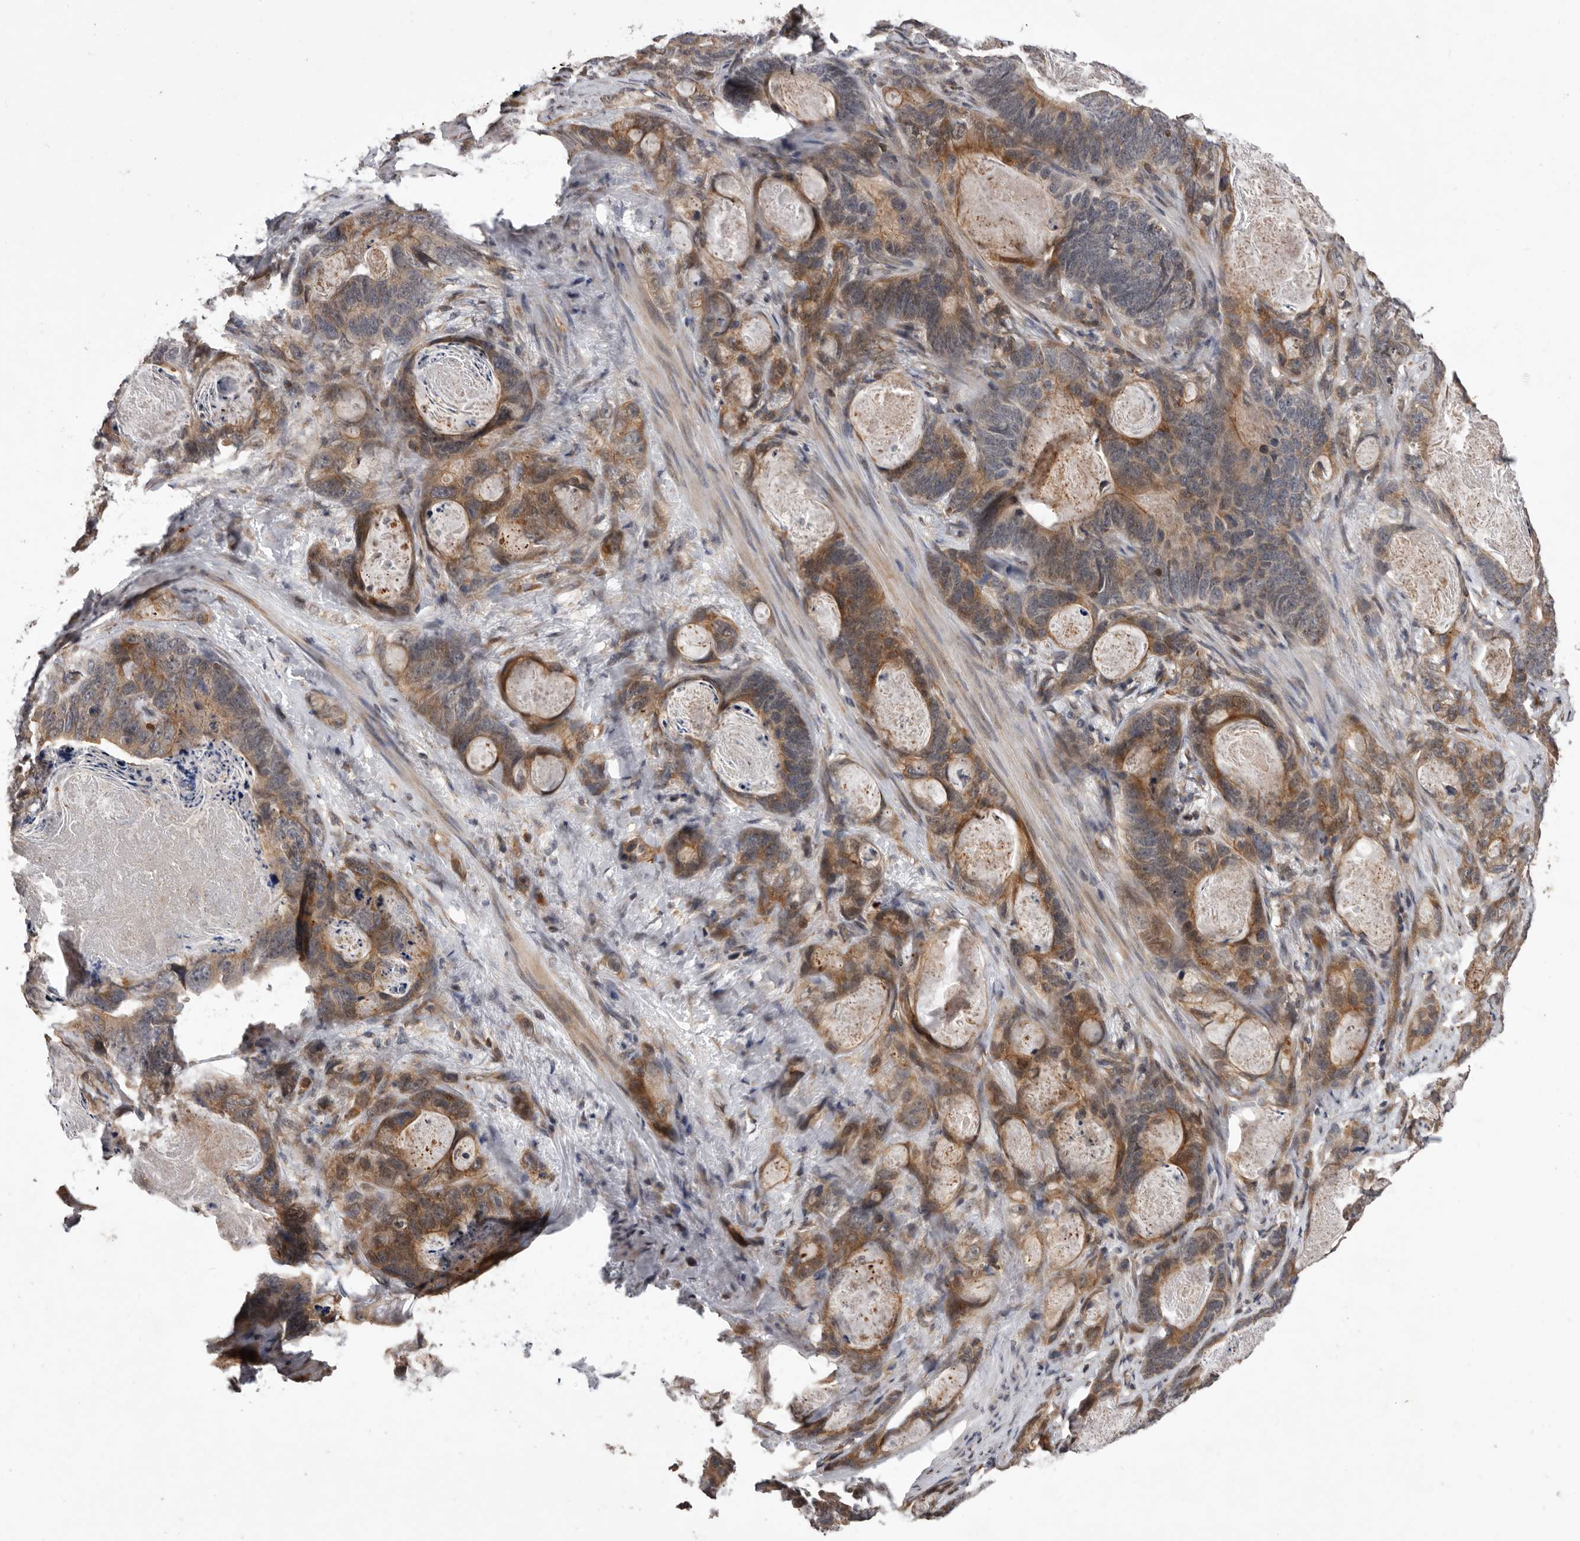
{"staining": {"intensity": "moderate", "quantity": ">75%", "location": "cytoplasmic/membranous"}, "tissue": "stomach cancer", "cell_type": "Tumor cells", "image_type": "cancer", "snomed": [{"axis": "morphology", "description": "Normal tissue, NOS"}, {"axis": "morphology", "description": "Adenocarcinoma, NOS"}, {"axis": "topography", "description": "Stomach"}], "caption": "Human stomach adenocarcinoma stained with a brown dye reveals moderate cytoplasmic/membranous positive staining in about >75% of tumor cells.", "gene": "GADD45B", "patient": {"sex": "female", "age": 89}}